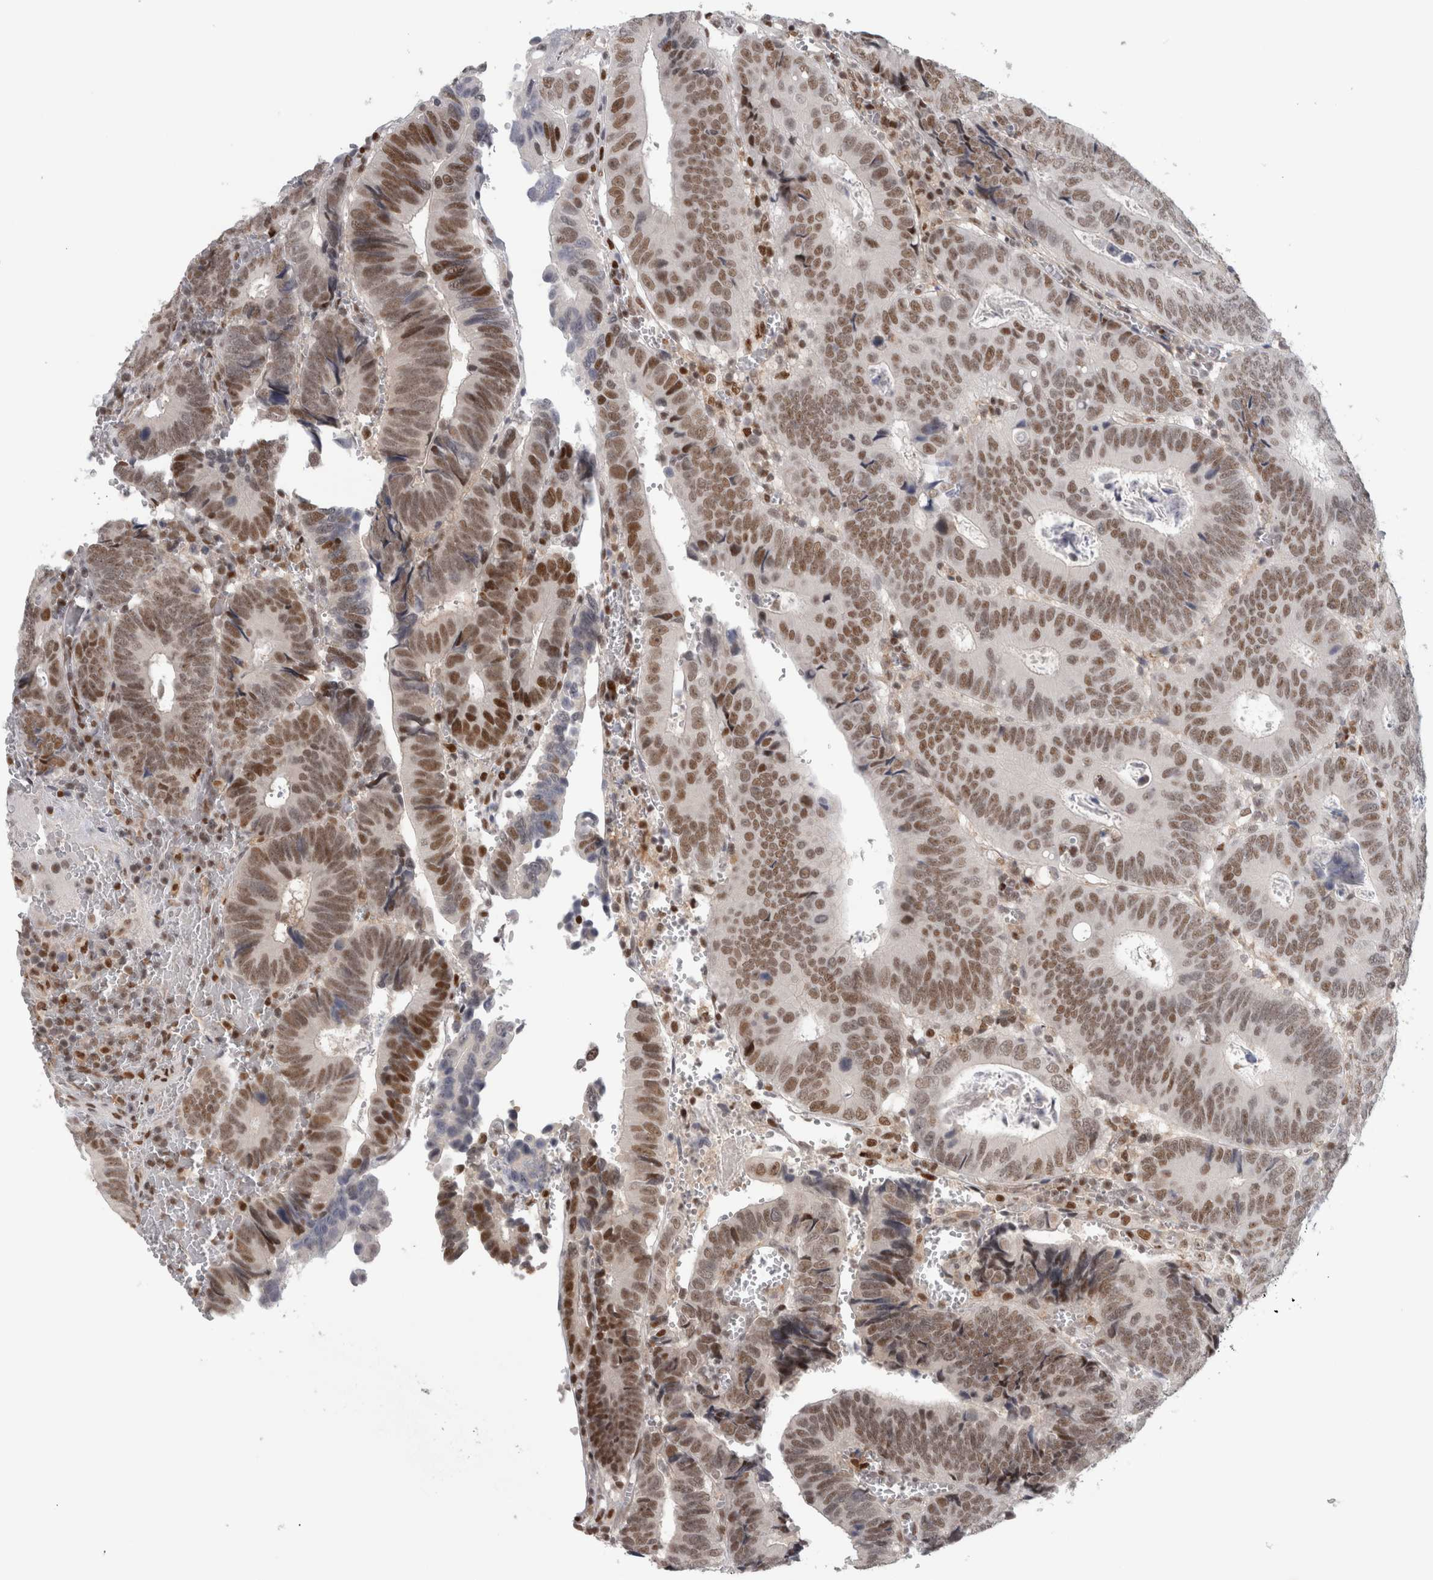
{"staining": {"intensity": "moderate", "quantity": ">75%", "location": "nuclear"}, "tissue": "colorectal cancer", "cell_type": "Tumor cells", "image_type": "cancer", "snomed": [{"axis": "morphology", "description": "Inflammation, NOS"}, {"axis": "morphology", "description": "Adenocarcinoma, NOS"}, {"axis": "topography", "description": "Colon"}], "caption": "Colorectal cancer was stained to show a protein in brown. There is medium levels of moderate nuclear staining in approximately >75% of tumor cells.", "gene": "SRARP", "patient": {"sex": "male", "age": 72}}